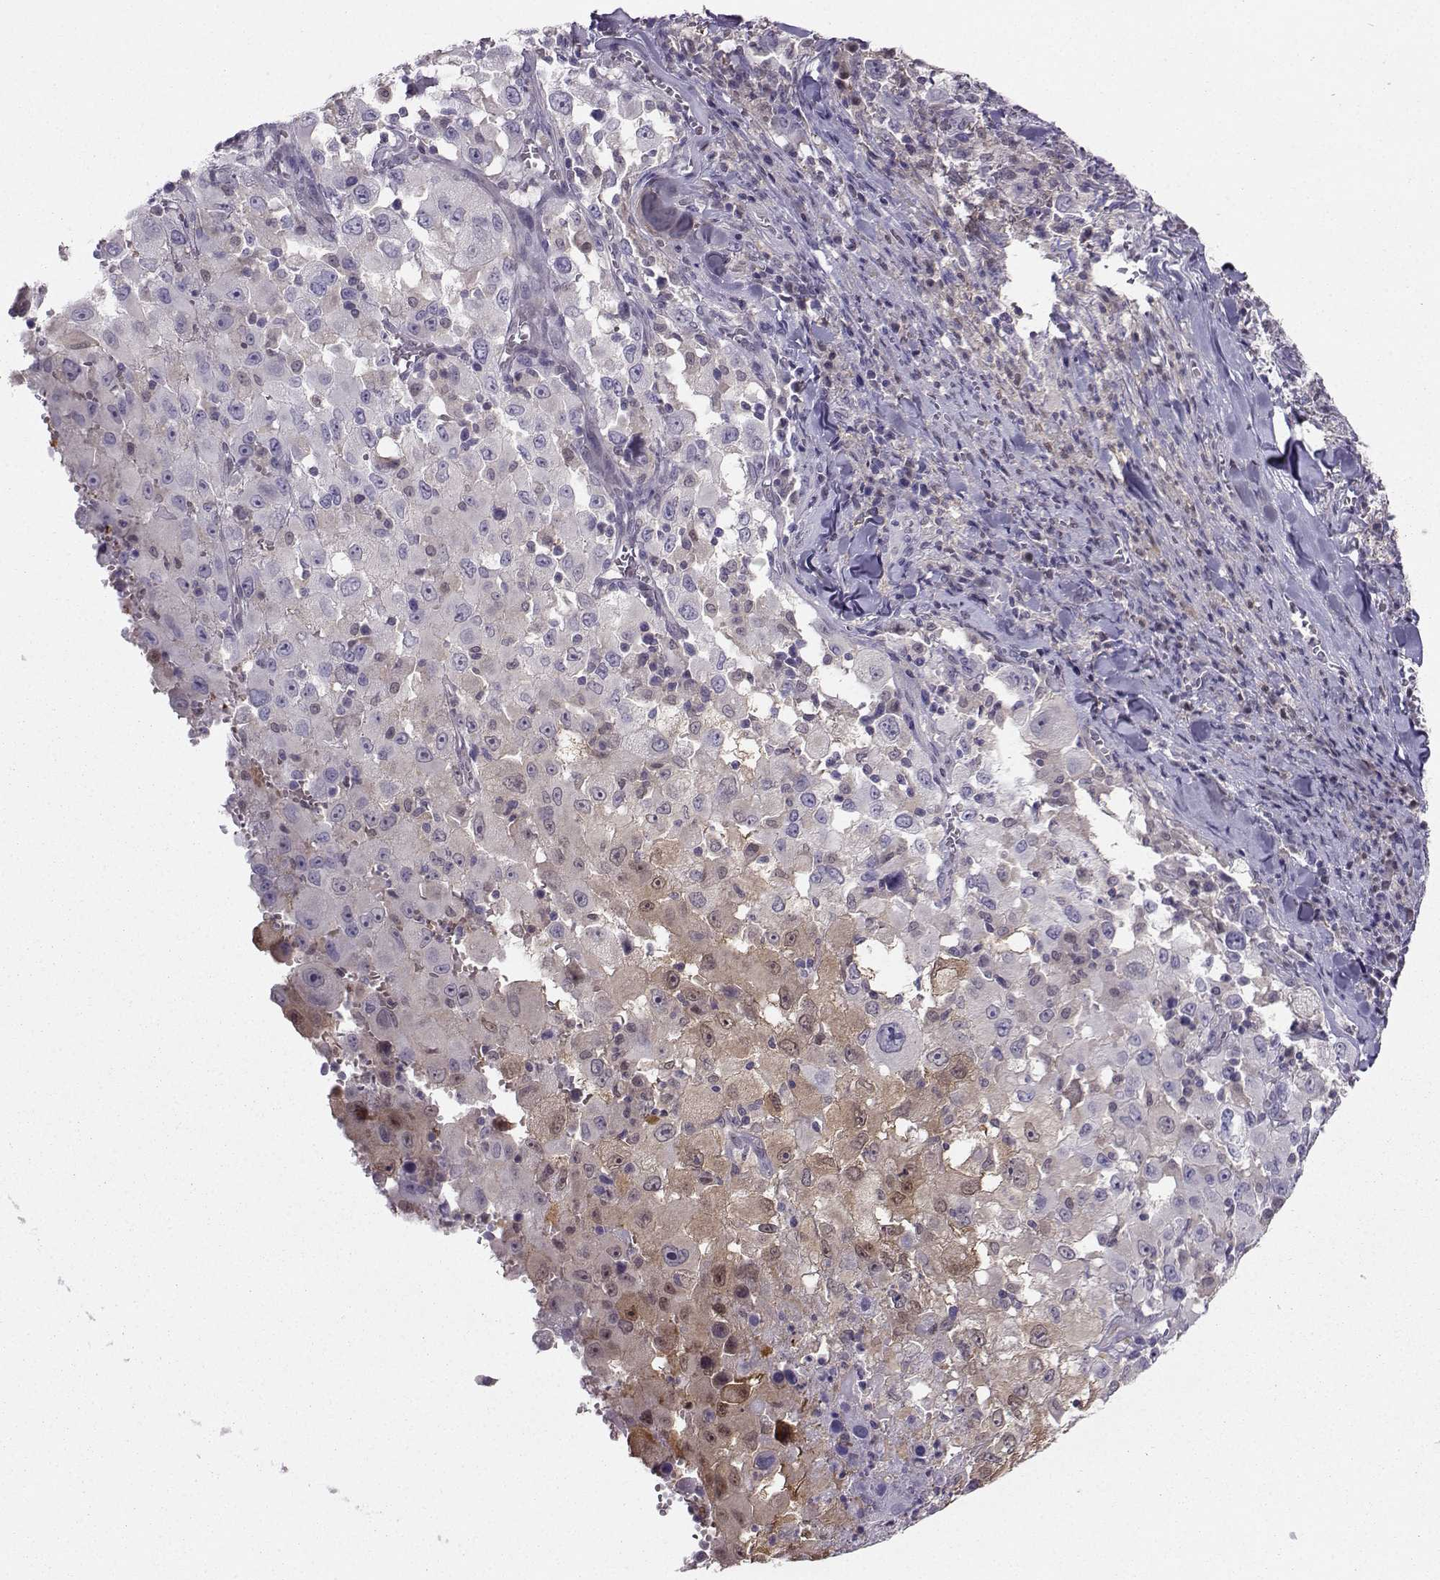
{"staining": {"intensity": "moderate", "quantity": "<25%", "location": "cytoplasmic/membranous"}, "tissue": "melanoma", "cell_type": "Tumor cells", "image_type": "cancer", "snomed": [{"axis": "morphology", "description": "Malignant melanoma, Metastatic site"}, {"axis": "topography", "description": "Soft tissue"}], "caption": "Protein analysis of melanoma tissue demonstrates moderate cytoplasmic/membranous staining in approximately <25% of tumor cells. The staining is performed using DAB brown chromogen to label protein expression. The nuclei are counter-stained blue using hematoxylin.", "gene": "PGK1", "patient": {"sex": "male", "age": 50}}